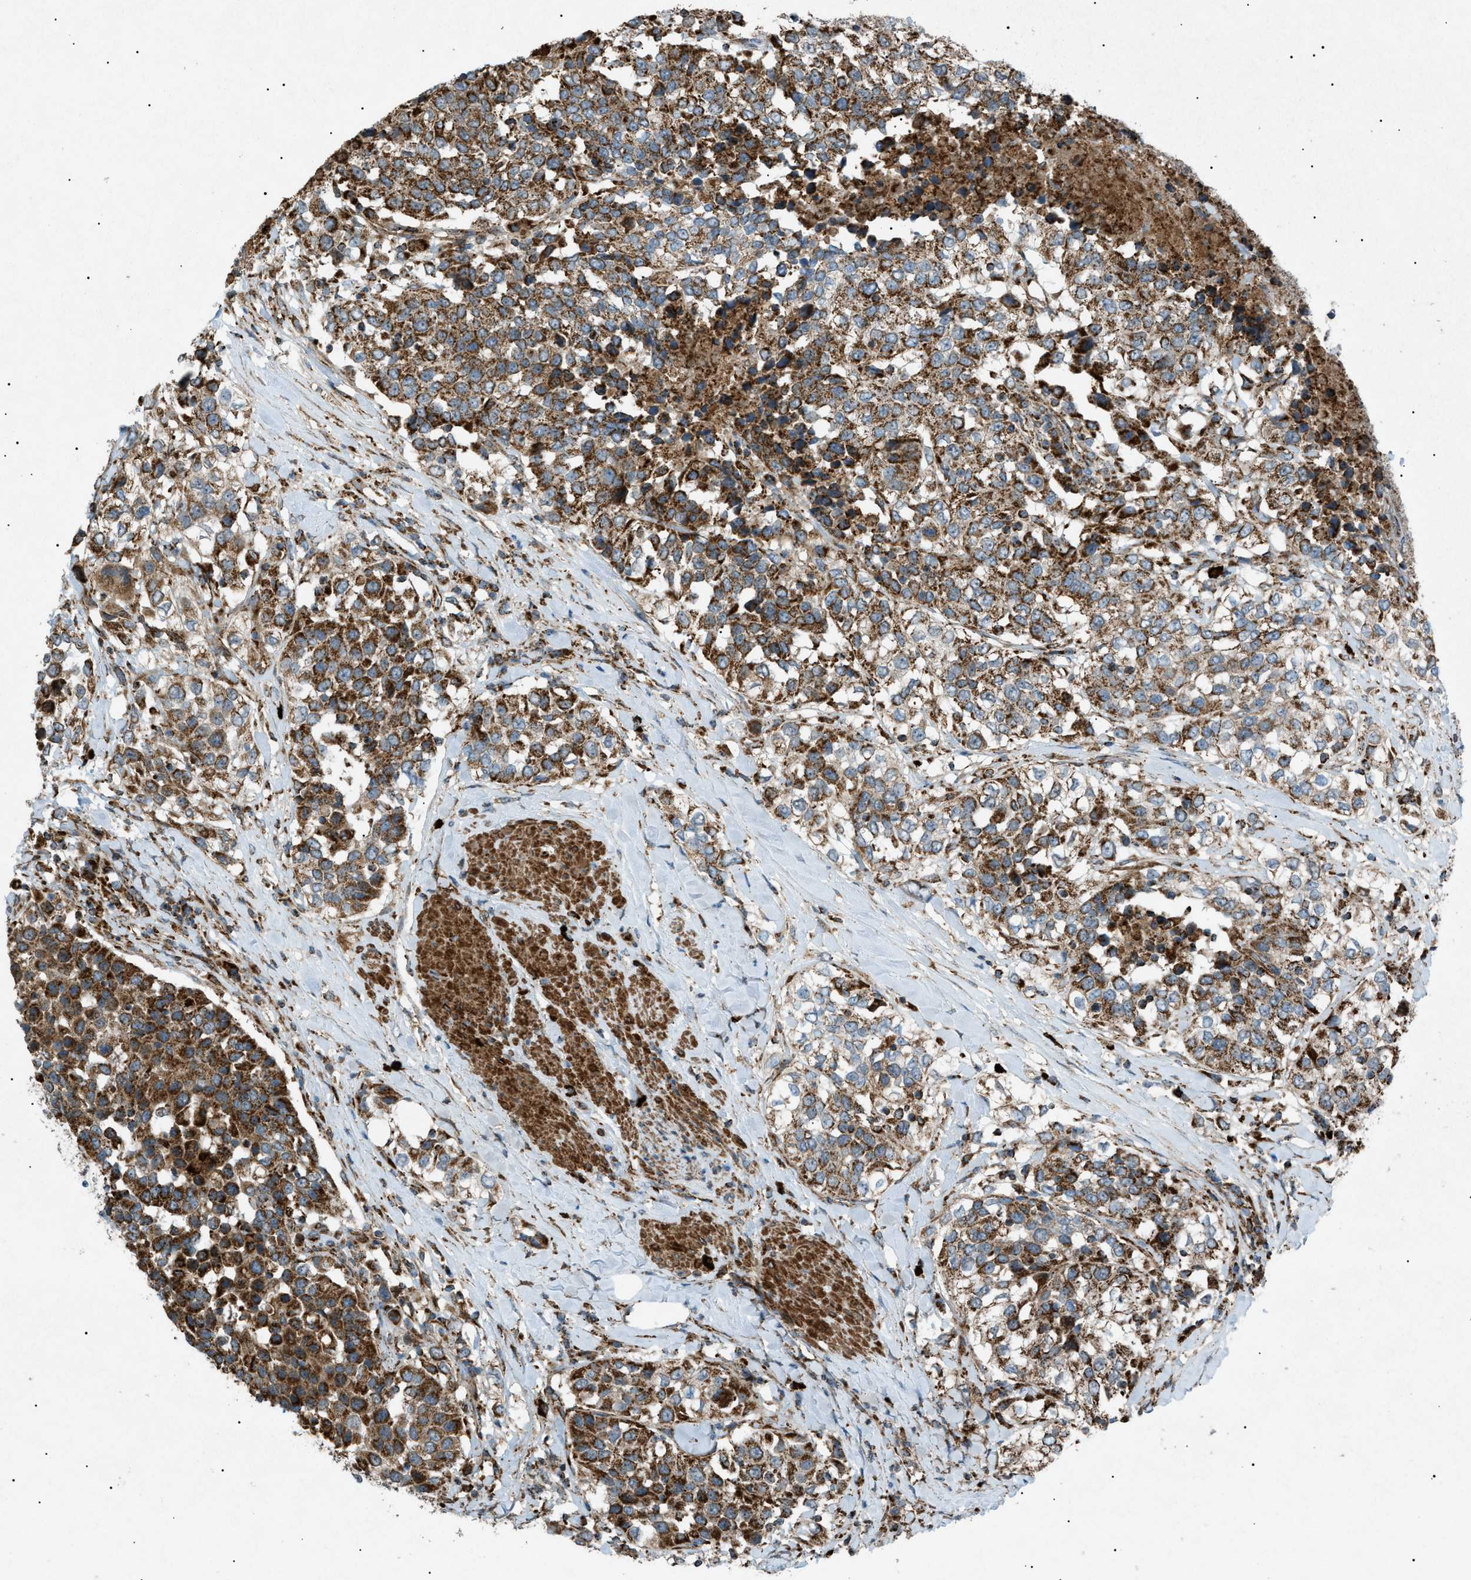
{"staining": {"intensity": "moderate", "quantity": ">75%", "location": "cytoplasmic/membranous"}, "tissue": "urothelial cancer", "cell_type": "Tumor cells", "image_type": "cancer", "snomed": [{"axis": "morphology", "description": "Urothelial carcinoma, High grade"}, {"axis": "topography", "description": "Urinary bladder"}], "caption": "This is an image of IHC staining of high-grade urothelial carcinoma, which shows moderate expression in the cytoplasmic/membranous of tumor cells.", "gene": "C1GALT1C1", "patient": {"sex": "female", "age": 80}}